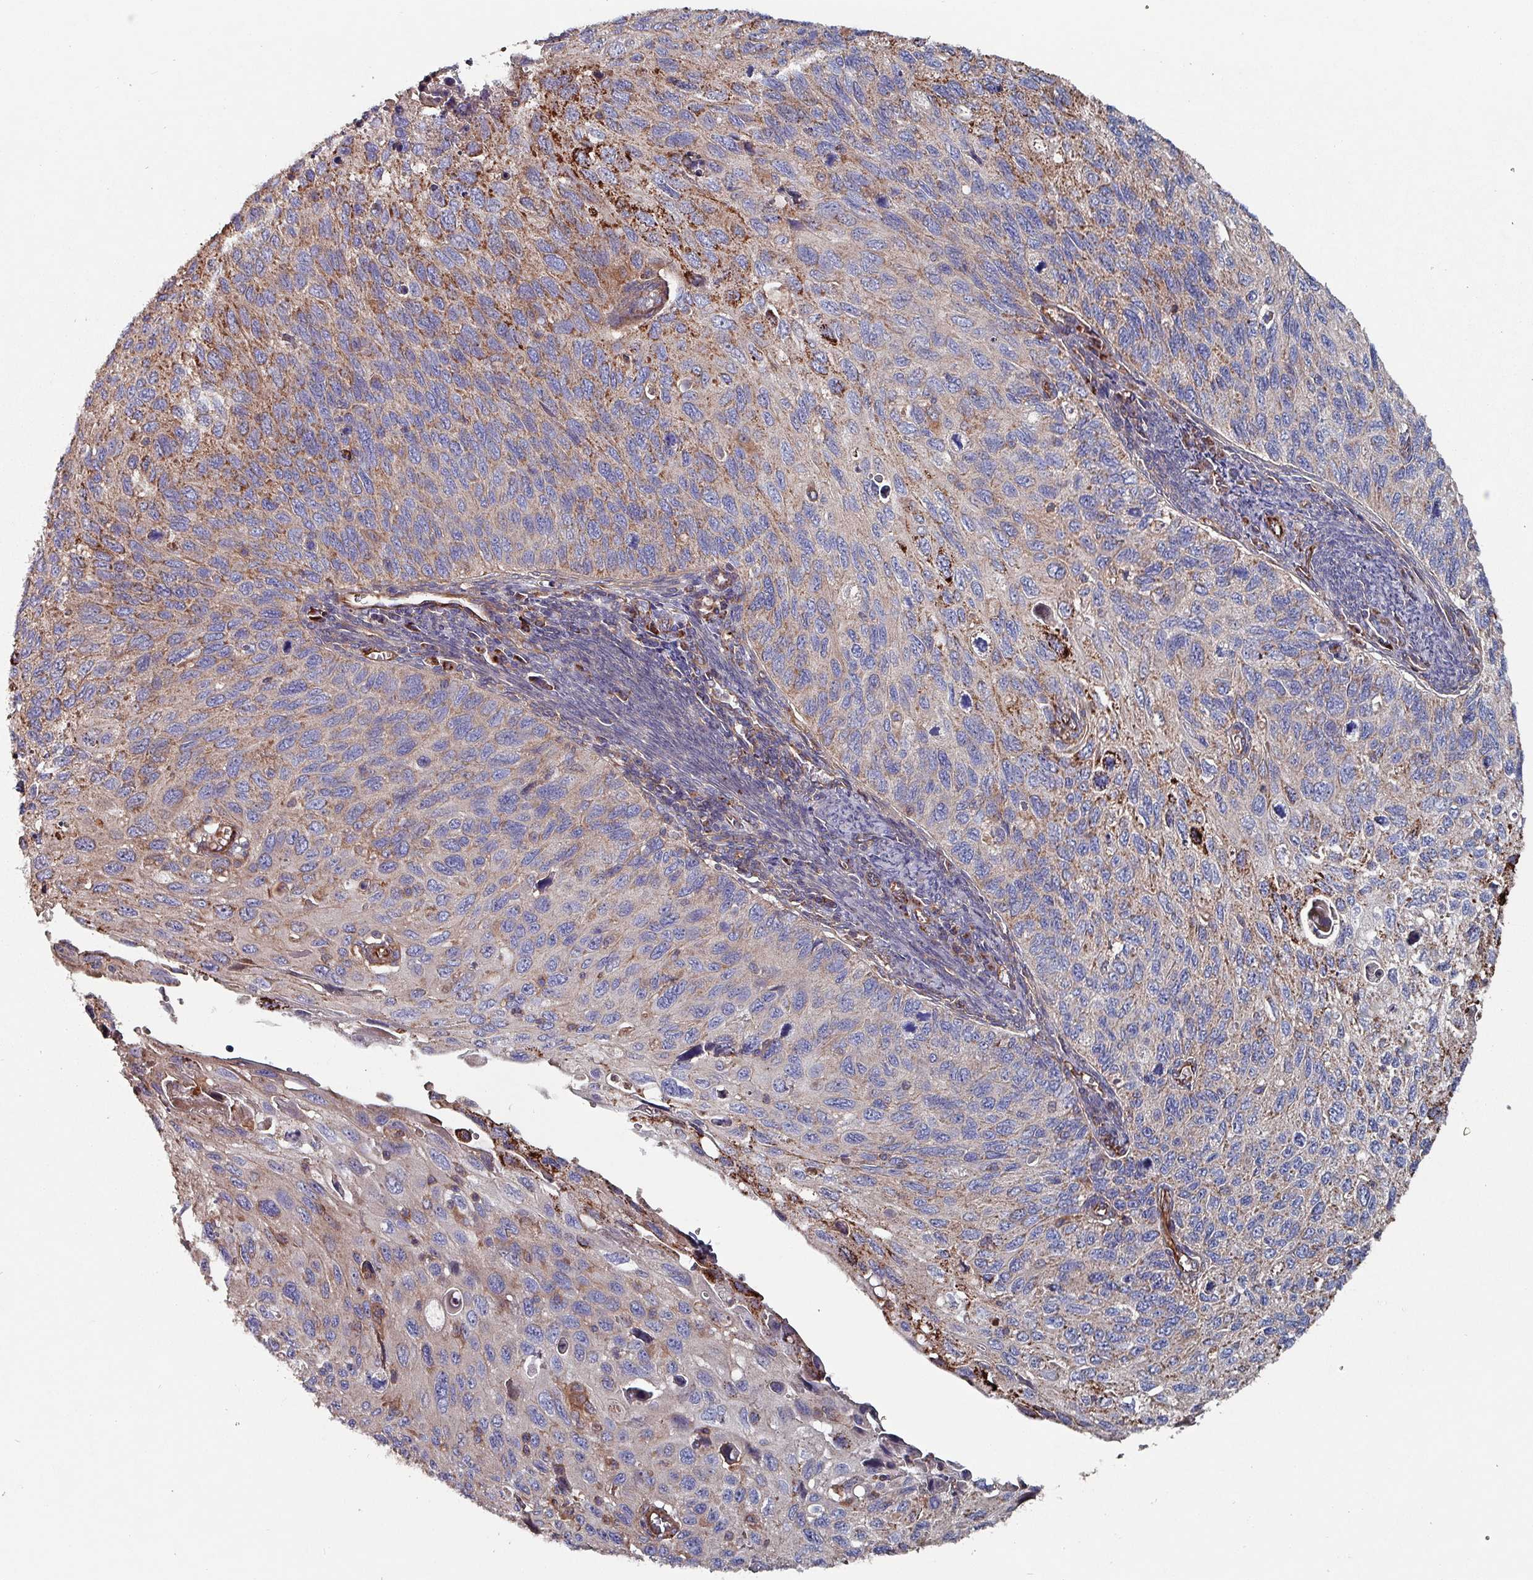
{"staining": {"intensity": "strong", "quantity": "<25%", "location": "cytoplasmic/membranous"}, "tissue": "cervical cancer", "cell_type": "Tumor cells", "image_type": "cancer", "snomed": [{"axis": "morphology", "description": "Squamous cell carcinoma, NOS"}, {"axis": "topography", "description": "Cervix"}], "caption": "Human cervical squamous cell carcinoma stained for a protein (brown) exhibits strong cytoplasmic/membranous positive expression in about <25% of tumor cells.", "gene": "ANO10", "patient": {"sex": "female", "age": 70}}